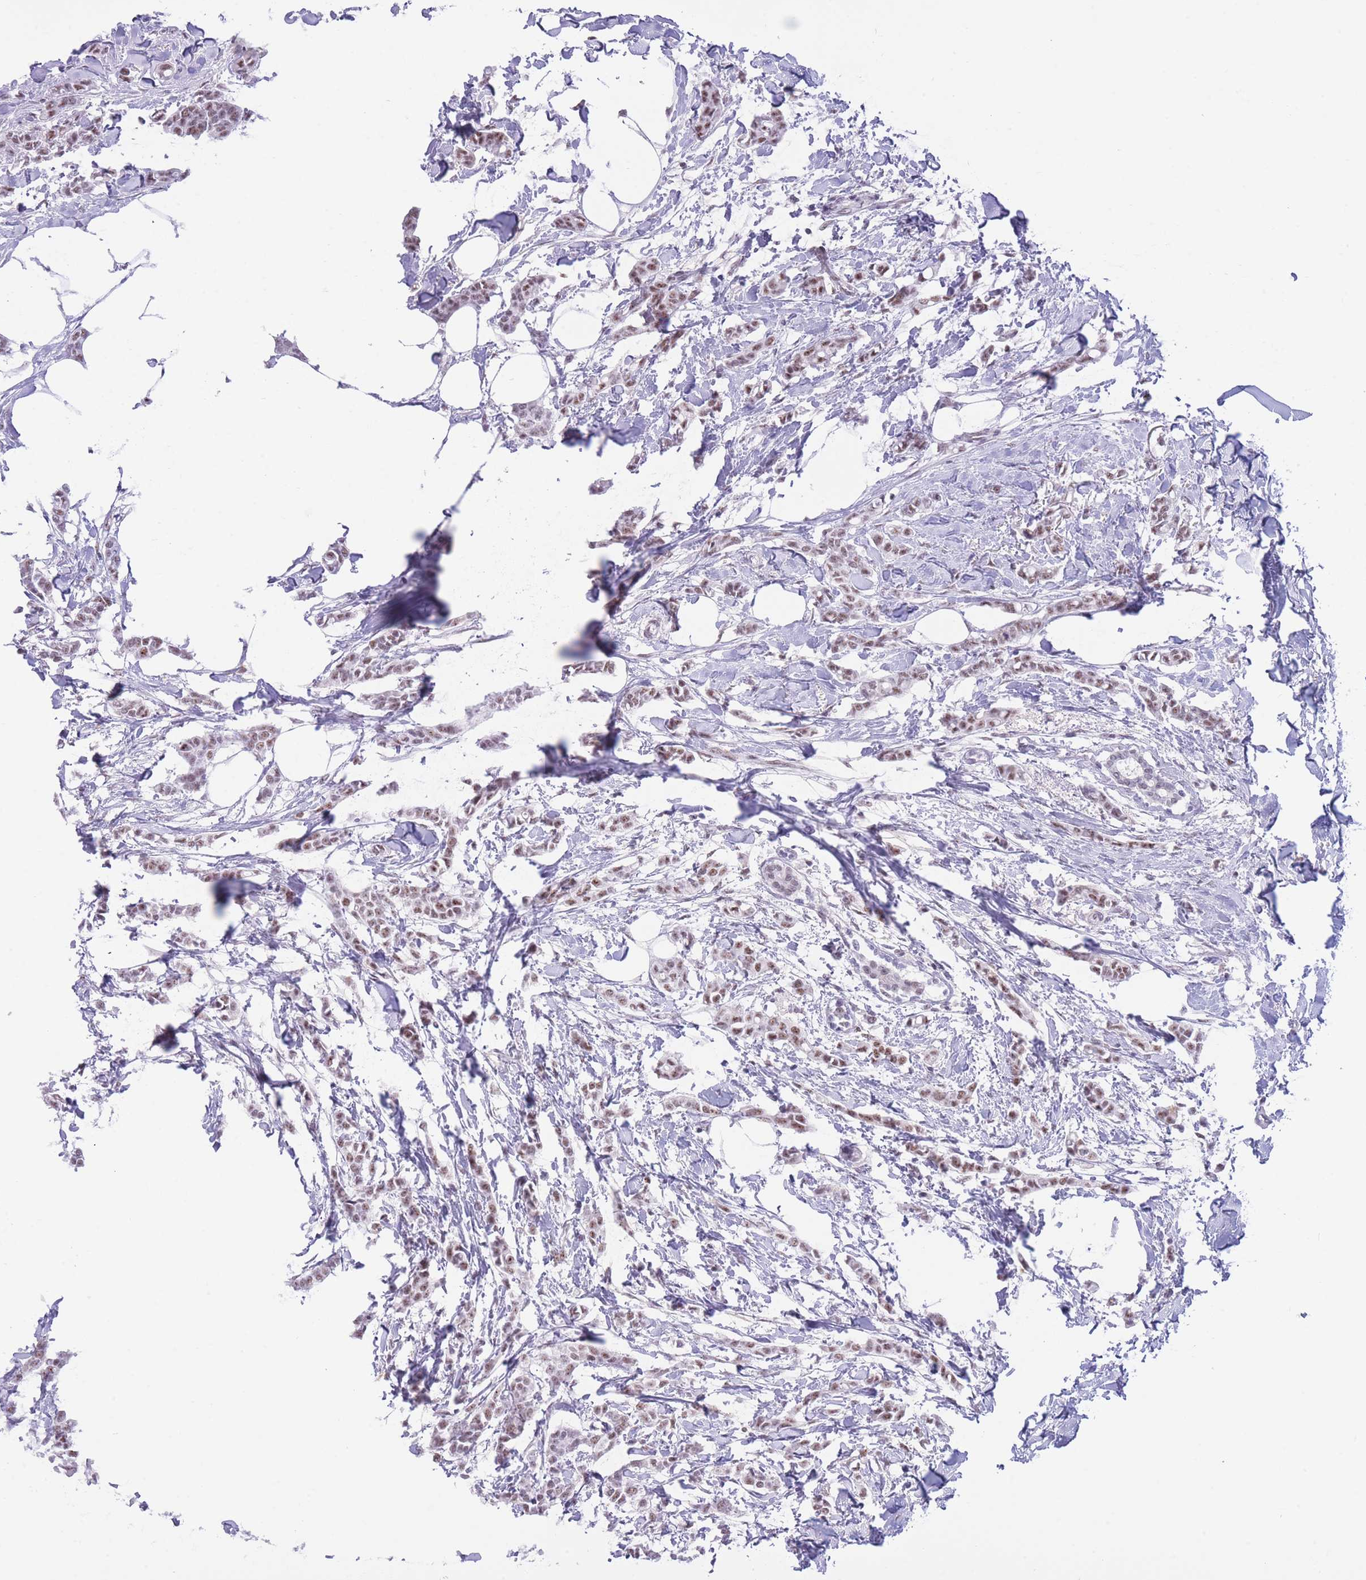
{"staining": {"intensity": "weak", "quantity": ">75%", "location": "nuclear"}, "tissue": "breast cancer", "cell_type": "Tumor cells", "image_type": "cancer", "snomed": [{"axis": "morphology", "description": "Duct carcinoma"}, {"axis": "topography", "description": "Breast"}], "caption": "Breast cancer (intraductal carcinoma) stained with a protein marker reveals weak staining in tumor cells.", "gene": "CYP2B6", "patient": {"sex": "female", "age": 41}}